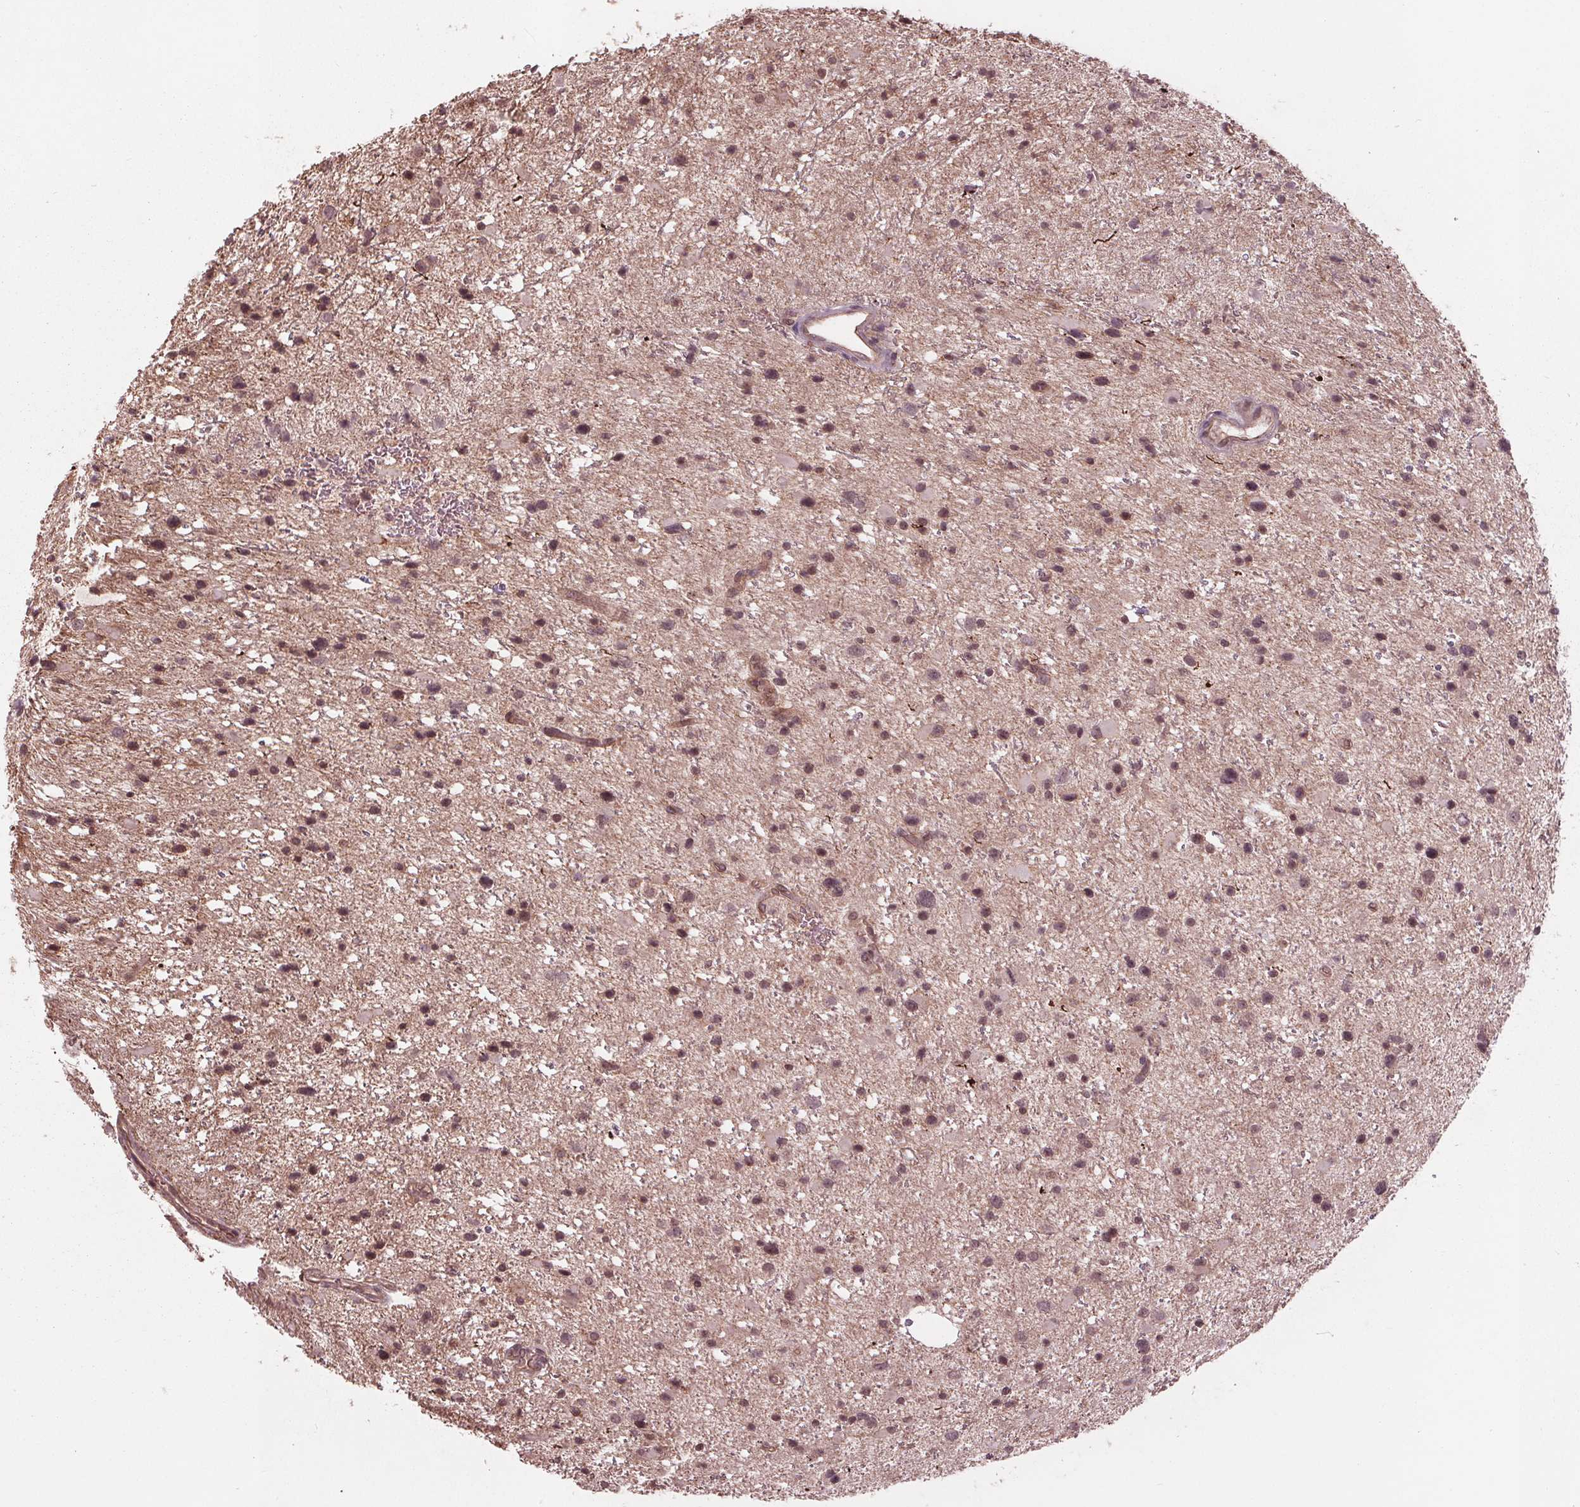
{"staining": {"intensity": "moderate", "quantity": "<25%", "location": "nuclear"}, "tissue": "glioma", "cell_type": "Tumor cells", "image_type": "cancer", "snomed": [{"axis": "morphology", "description": "Glioma, malignant, Low grade"}, {"axis": "topography", "description": "Brain"}], "caption": "Brown immunohistochemical staining in glioma reveals moderate nuclear positivity in approximately <25% of tumor cells.", "gene": "BTBD1", "patient": {"sex": "female", "age": 32}}